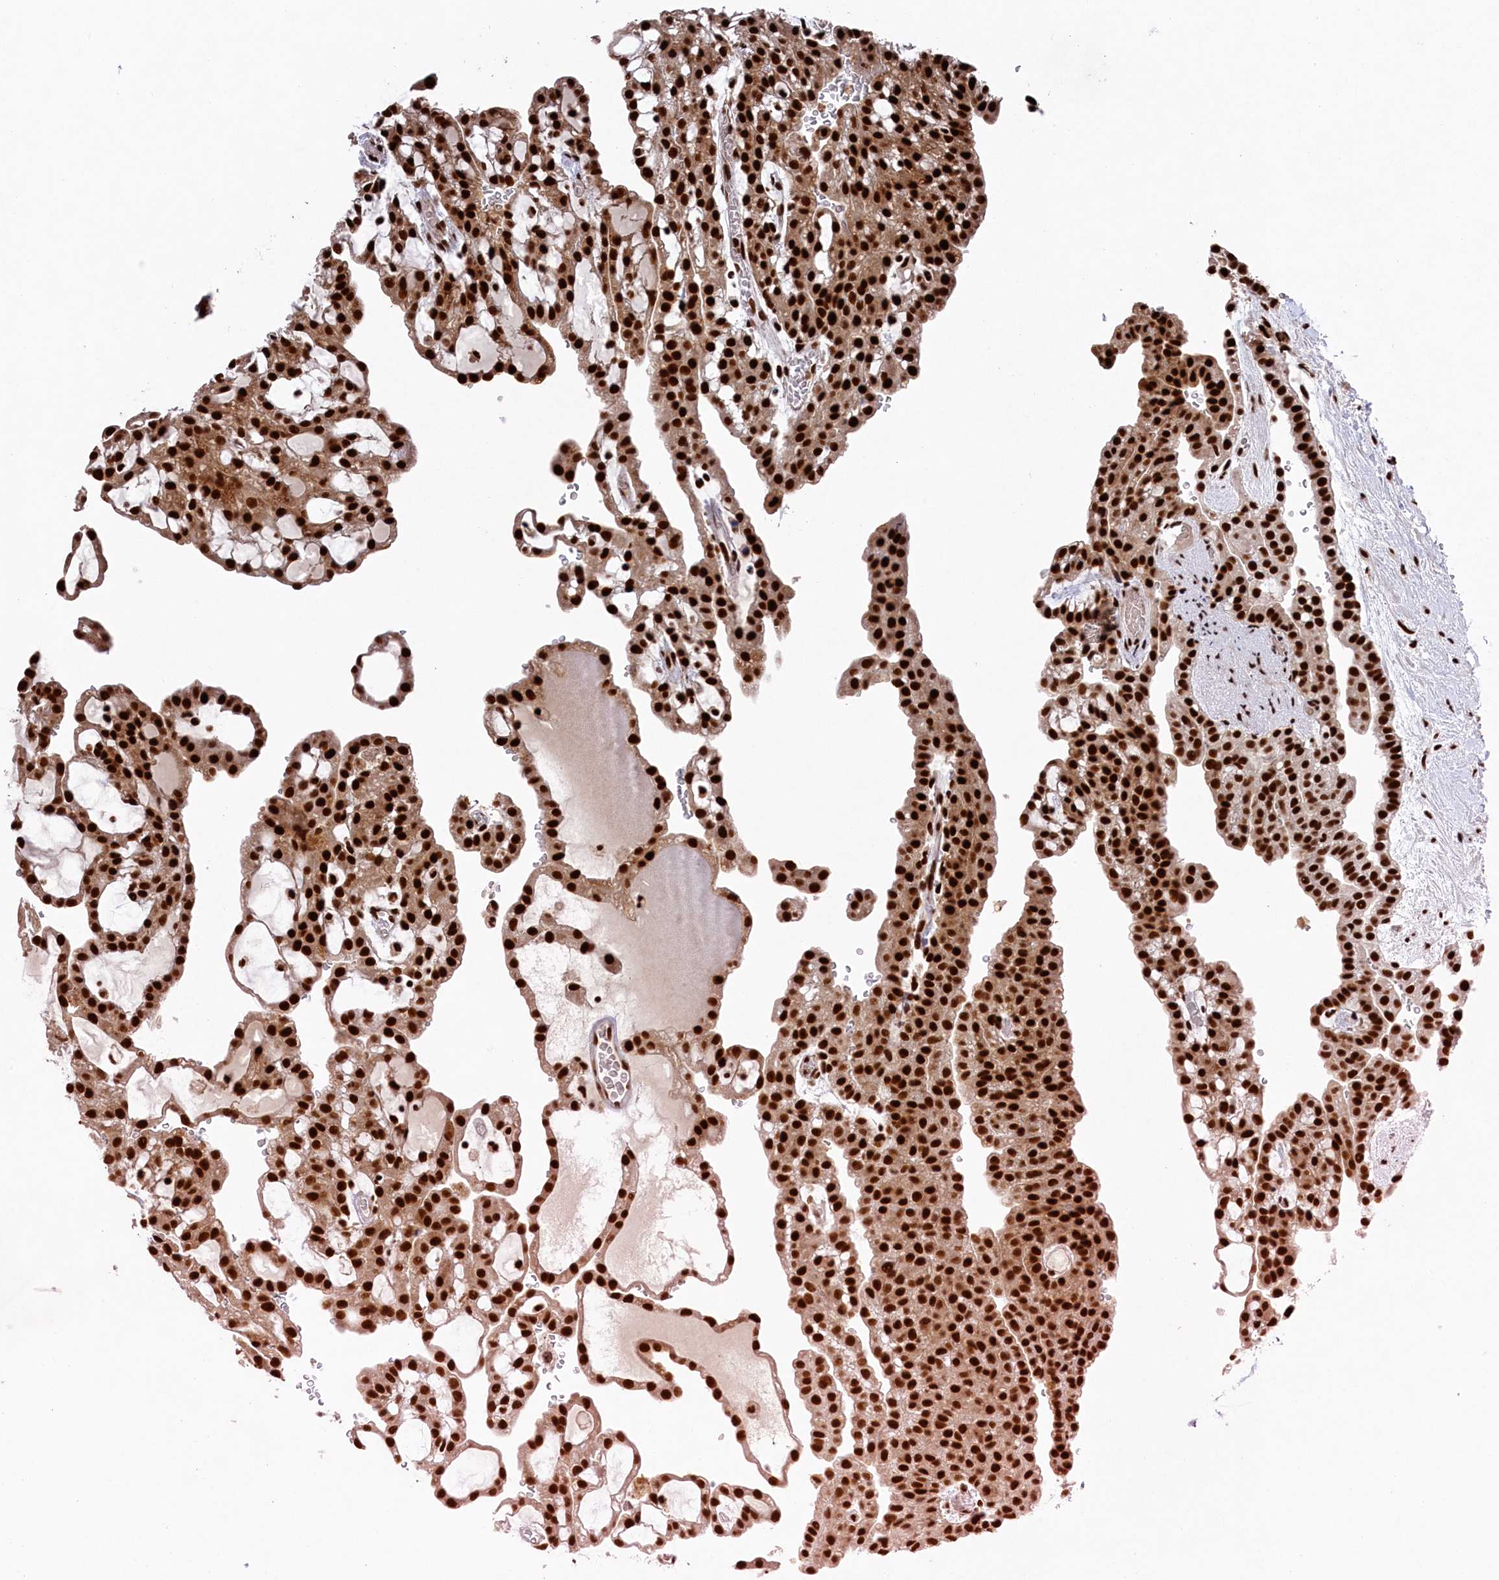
{"staining": {"intensity": "strong", "quantity": ">75%", "location": "nuclear"}, "tissue": "renal cancer", "cell_type": "Tumor cells", "image_type": "cancer", "snomed": [{"axis": "morphology", "description": "Adenocarcinoma, NOS"}, {"axis": "topography", "description": "Kidney"}], "caption": "Strong nuclear protein positivity is seen in approximately >75% of tumor cells in adenocarcinoma (renal).", "gene": "PRPF31", "patient": {"sex": "male", "age": 63}}